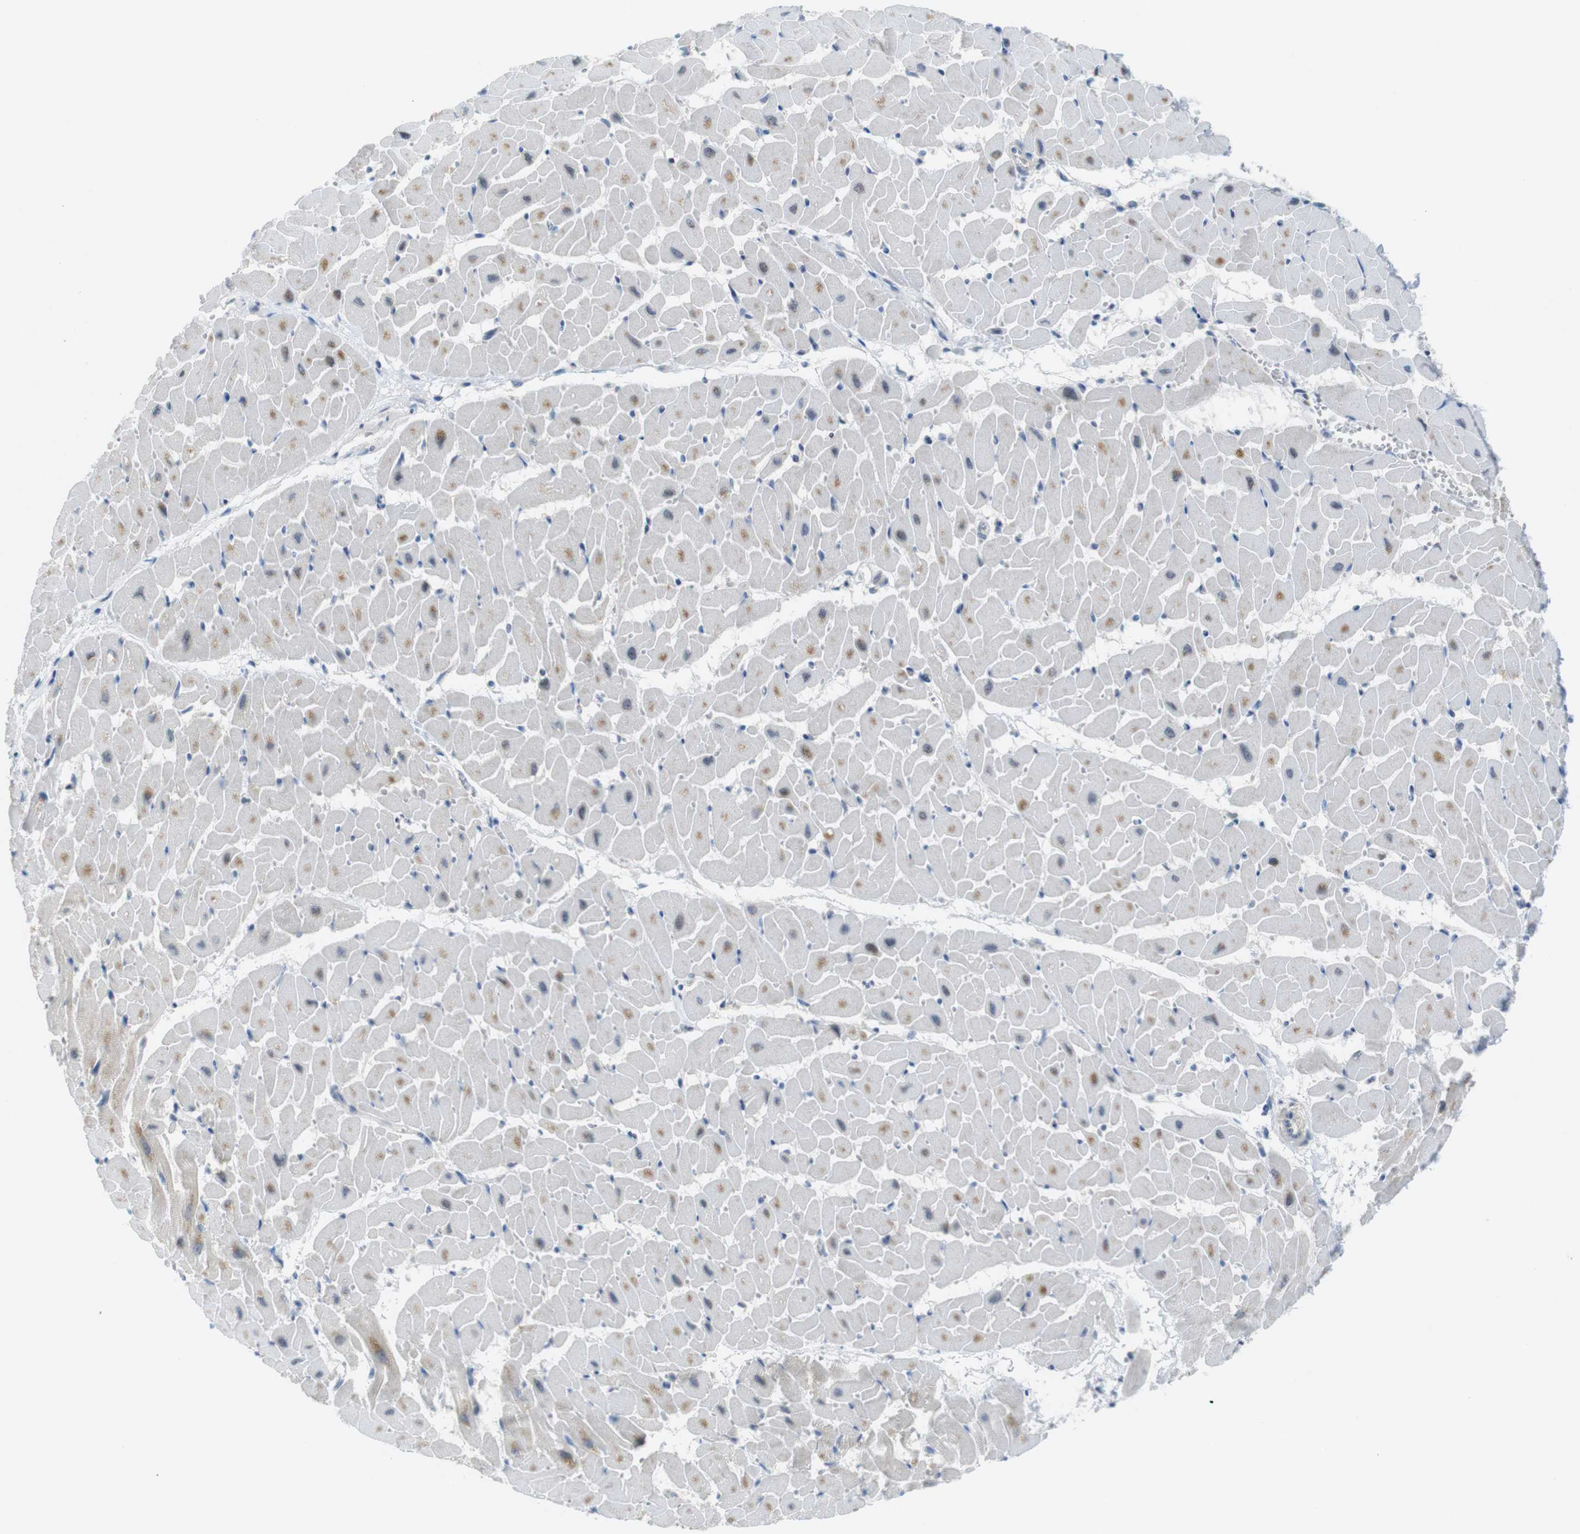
{"staining": {"intensity": "weak", "quantity": "25%-75%", "location": "cytoplasmic/membranous,nuclear"}, "tissue": "heart muscle", "cell_type": "Cardiomyocytes", "image_type": "normal", "snomed": [{"axis": "morphology", "description": "Normal tissue, NOS"}, {"axis": "topography", "description": "Heart"}], "caption": "IHC image of unremarkable human heart muscle stained for a protein (brown), which shows low levels of weak cytoplasmic/membranous,nuclear positivity in approximately 25%-75% of cardiomyocytes.", "gene": "RCC1", "patient": {"sex": "female", "age": 19}}